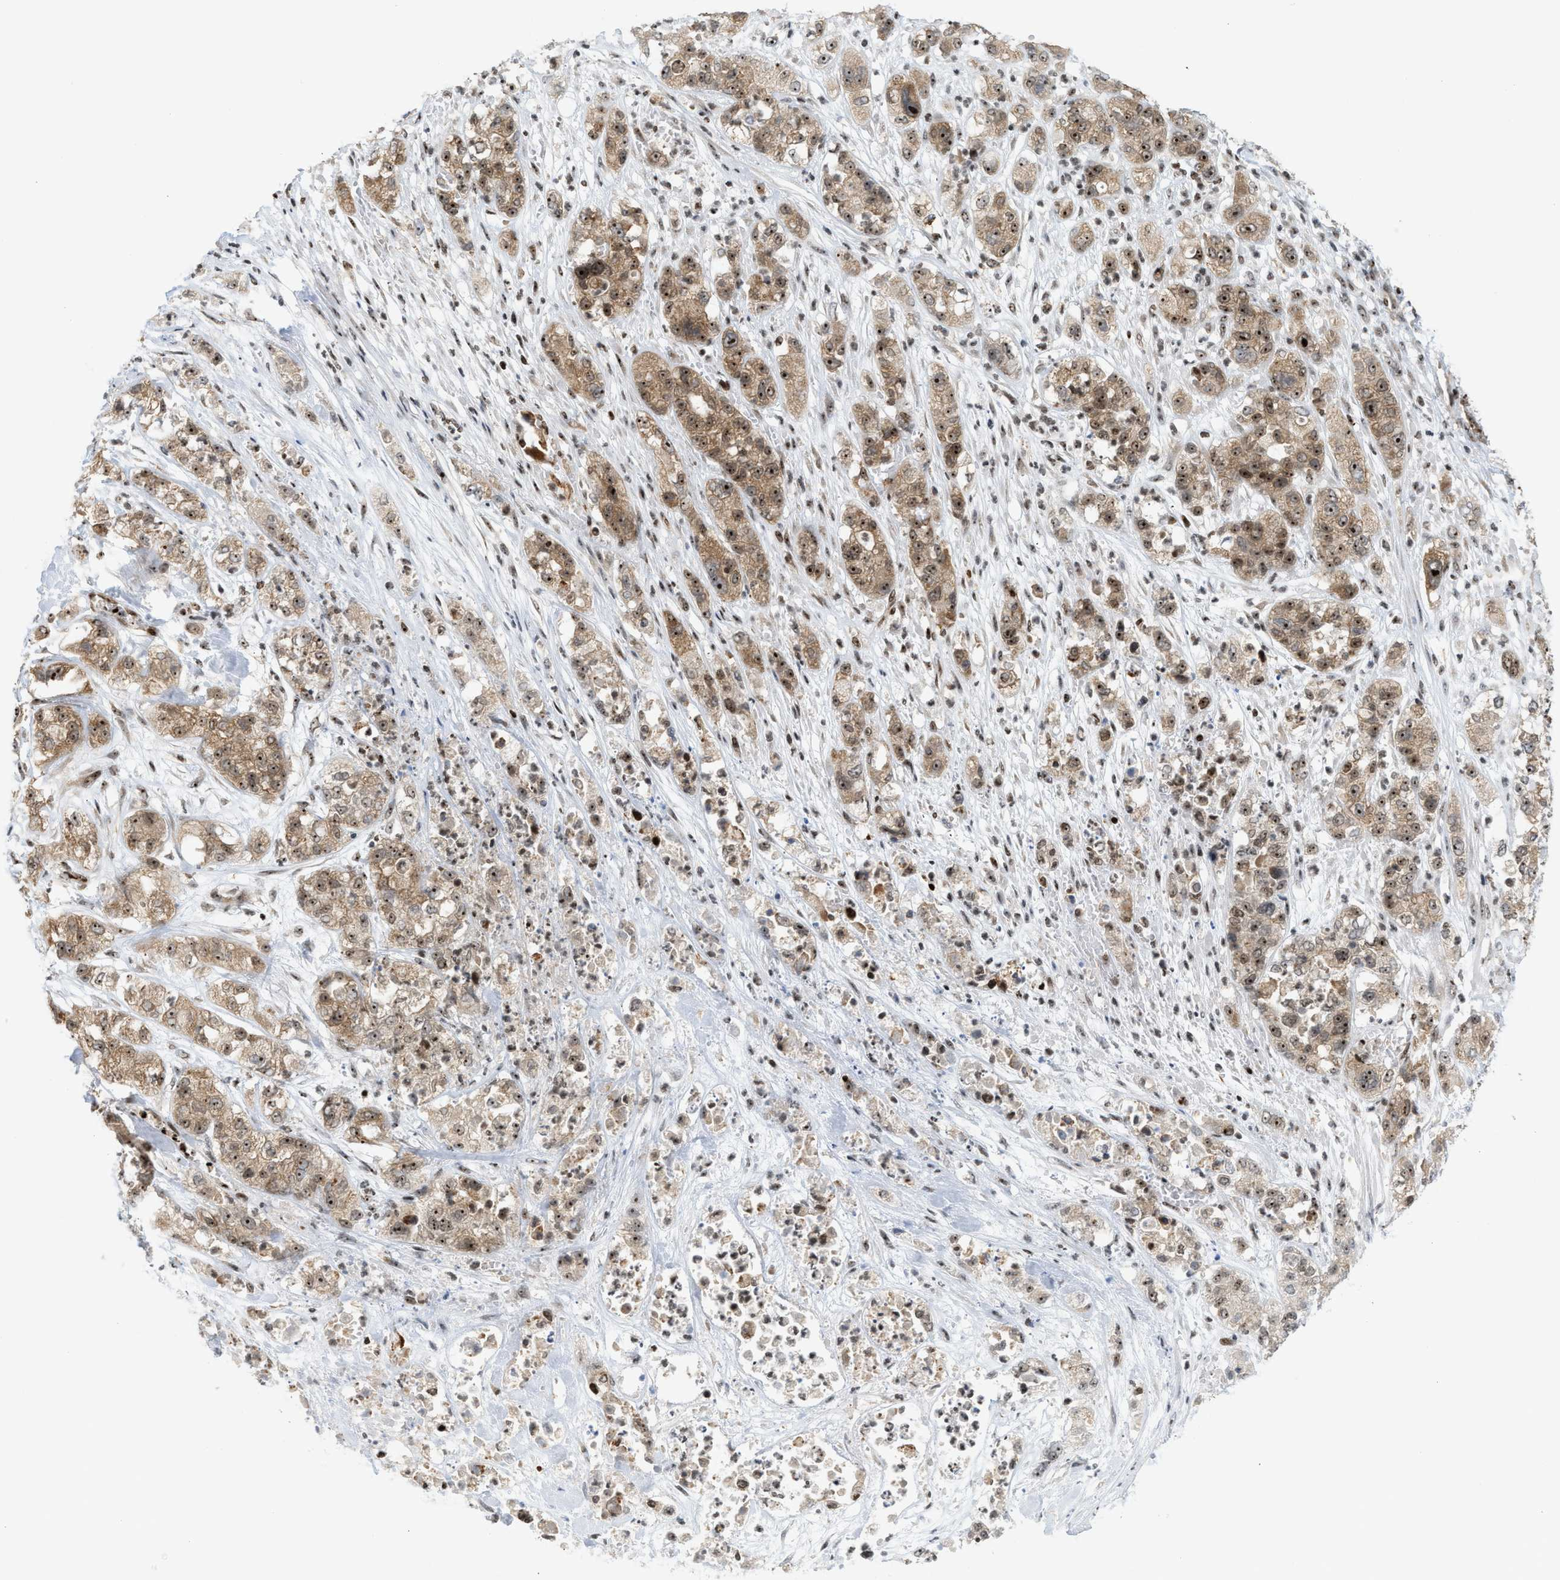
{"staining": {"intensity": "moderate", "quantity": ">75%", "location": "cytoplasmic/membranous,nuclear"}, "tissue": "pancreatic cancer", "cell_type": "Tumor cells", "image_type": "cancer", "snomed": [{"axis": "morphology", "description": "Adenocarcinoma, NOS"}, {"axis": "topography", "description": "Pancreas"}], "caption": "IHC (DAB) staining of pancreatic adenocarcinoma reveals moderate cytoplasmic/membranous and nuclear protein expression in about >75% of tumor cells. The staining was performed using DAB (3,3'-diaminobenzidine), with brown indicating positive protein expression. Nuclei are stained blue with hematoxylin.", "gene": "ZNF22", "patient": {"sex": "female", "age": 78}}